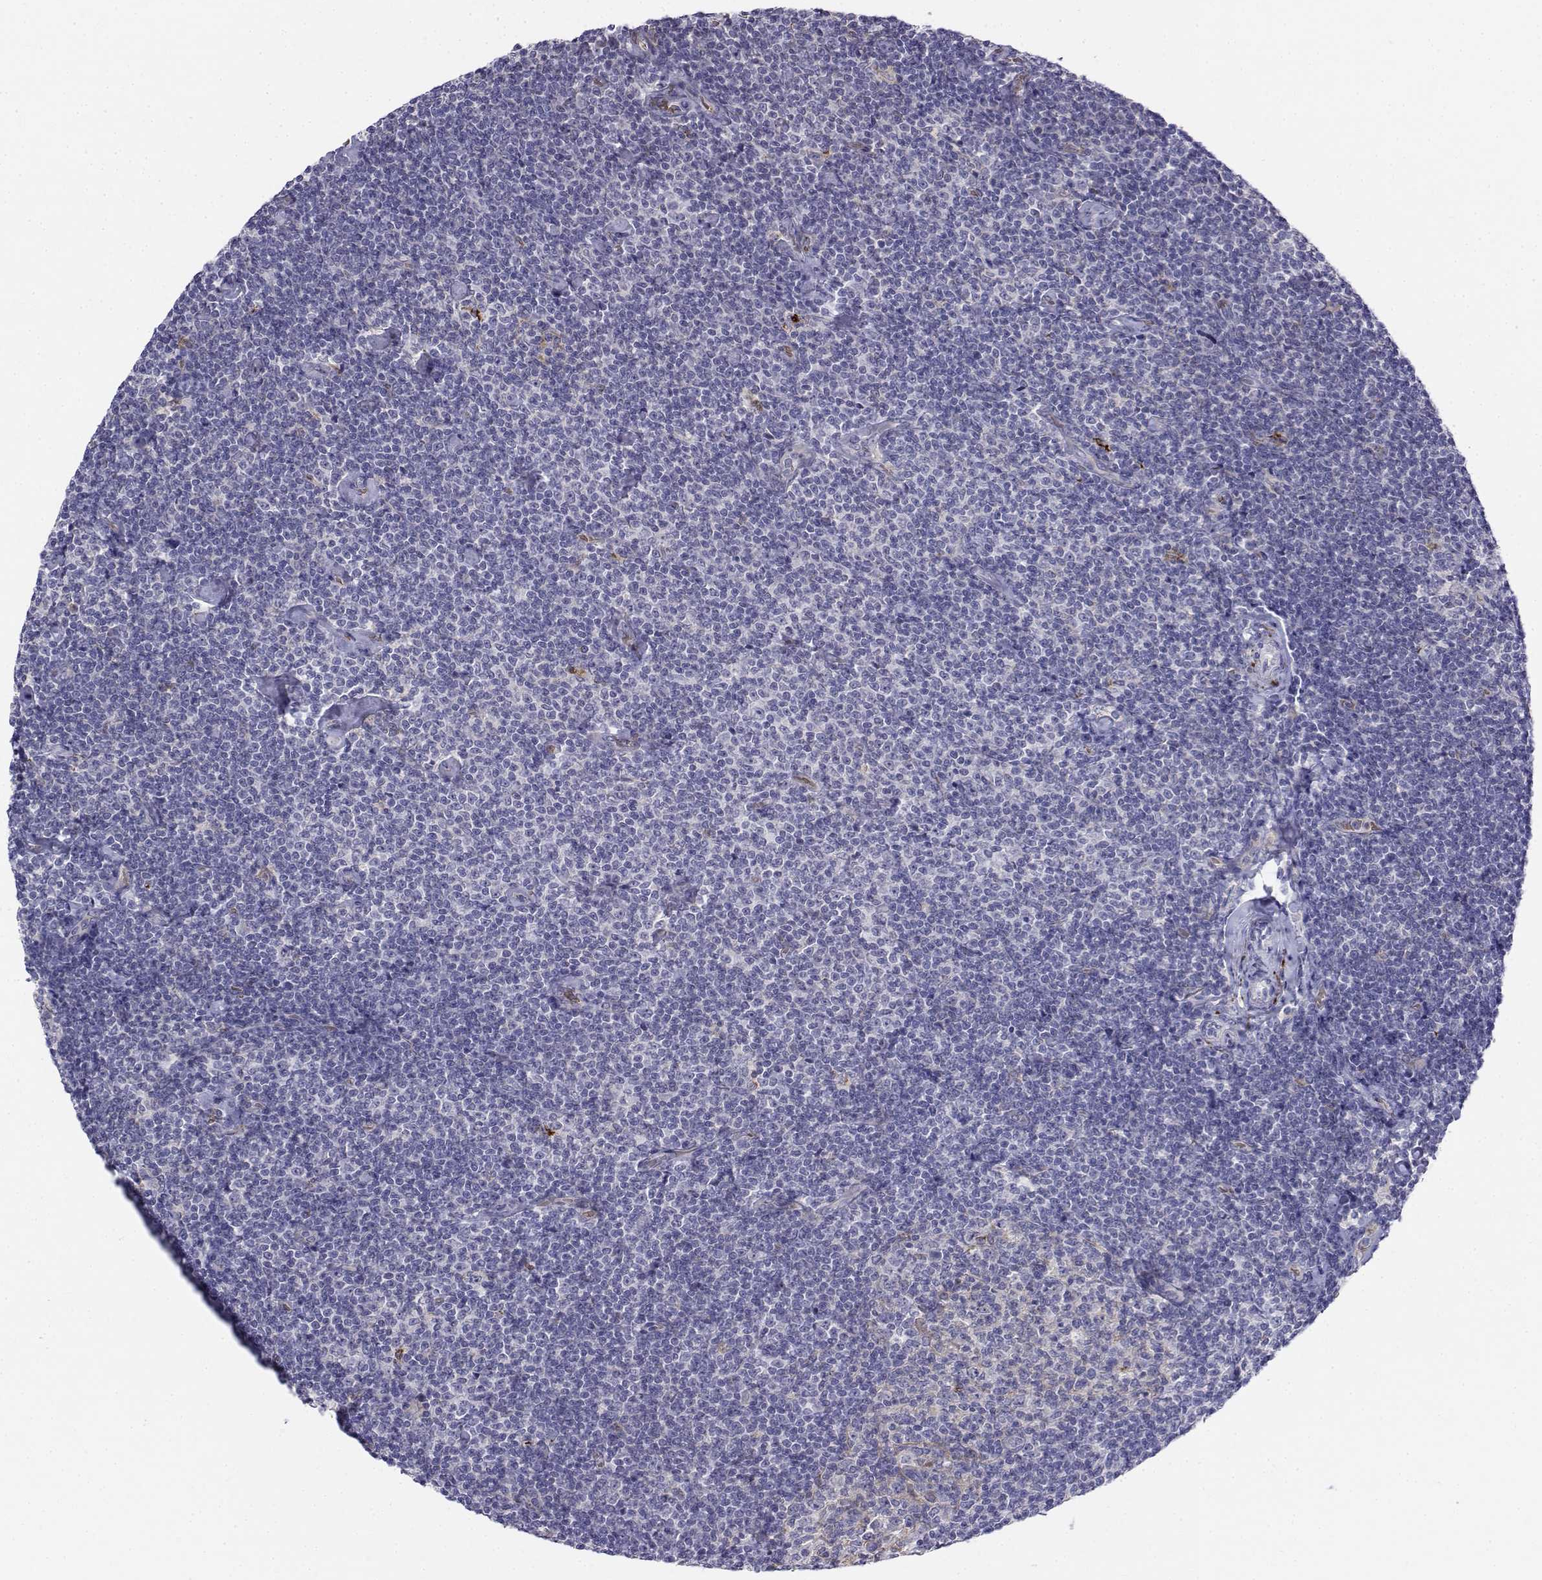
{"staining": {"intensity": "negative", "quantity": "none", "location": "none"}, "tissue": "lymphoma", "cell_type": "Tumor cells", "image_type": "cancer", "snomed": [{"axis": "morphology", "description": "Malignant lymphoma, non-Hodgkin's type, Low grade"}, {"axis": "topography", "description": "Lymph node"}], "caption": "IHC of lymphoma shows no positivity in tumor cells.", "gene": "CADM1", "patient": {"sex": "male", "age": 81}}